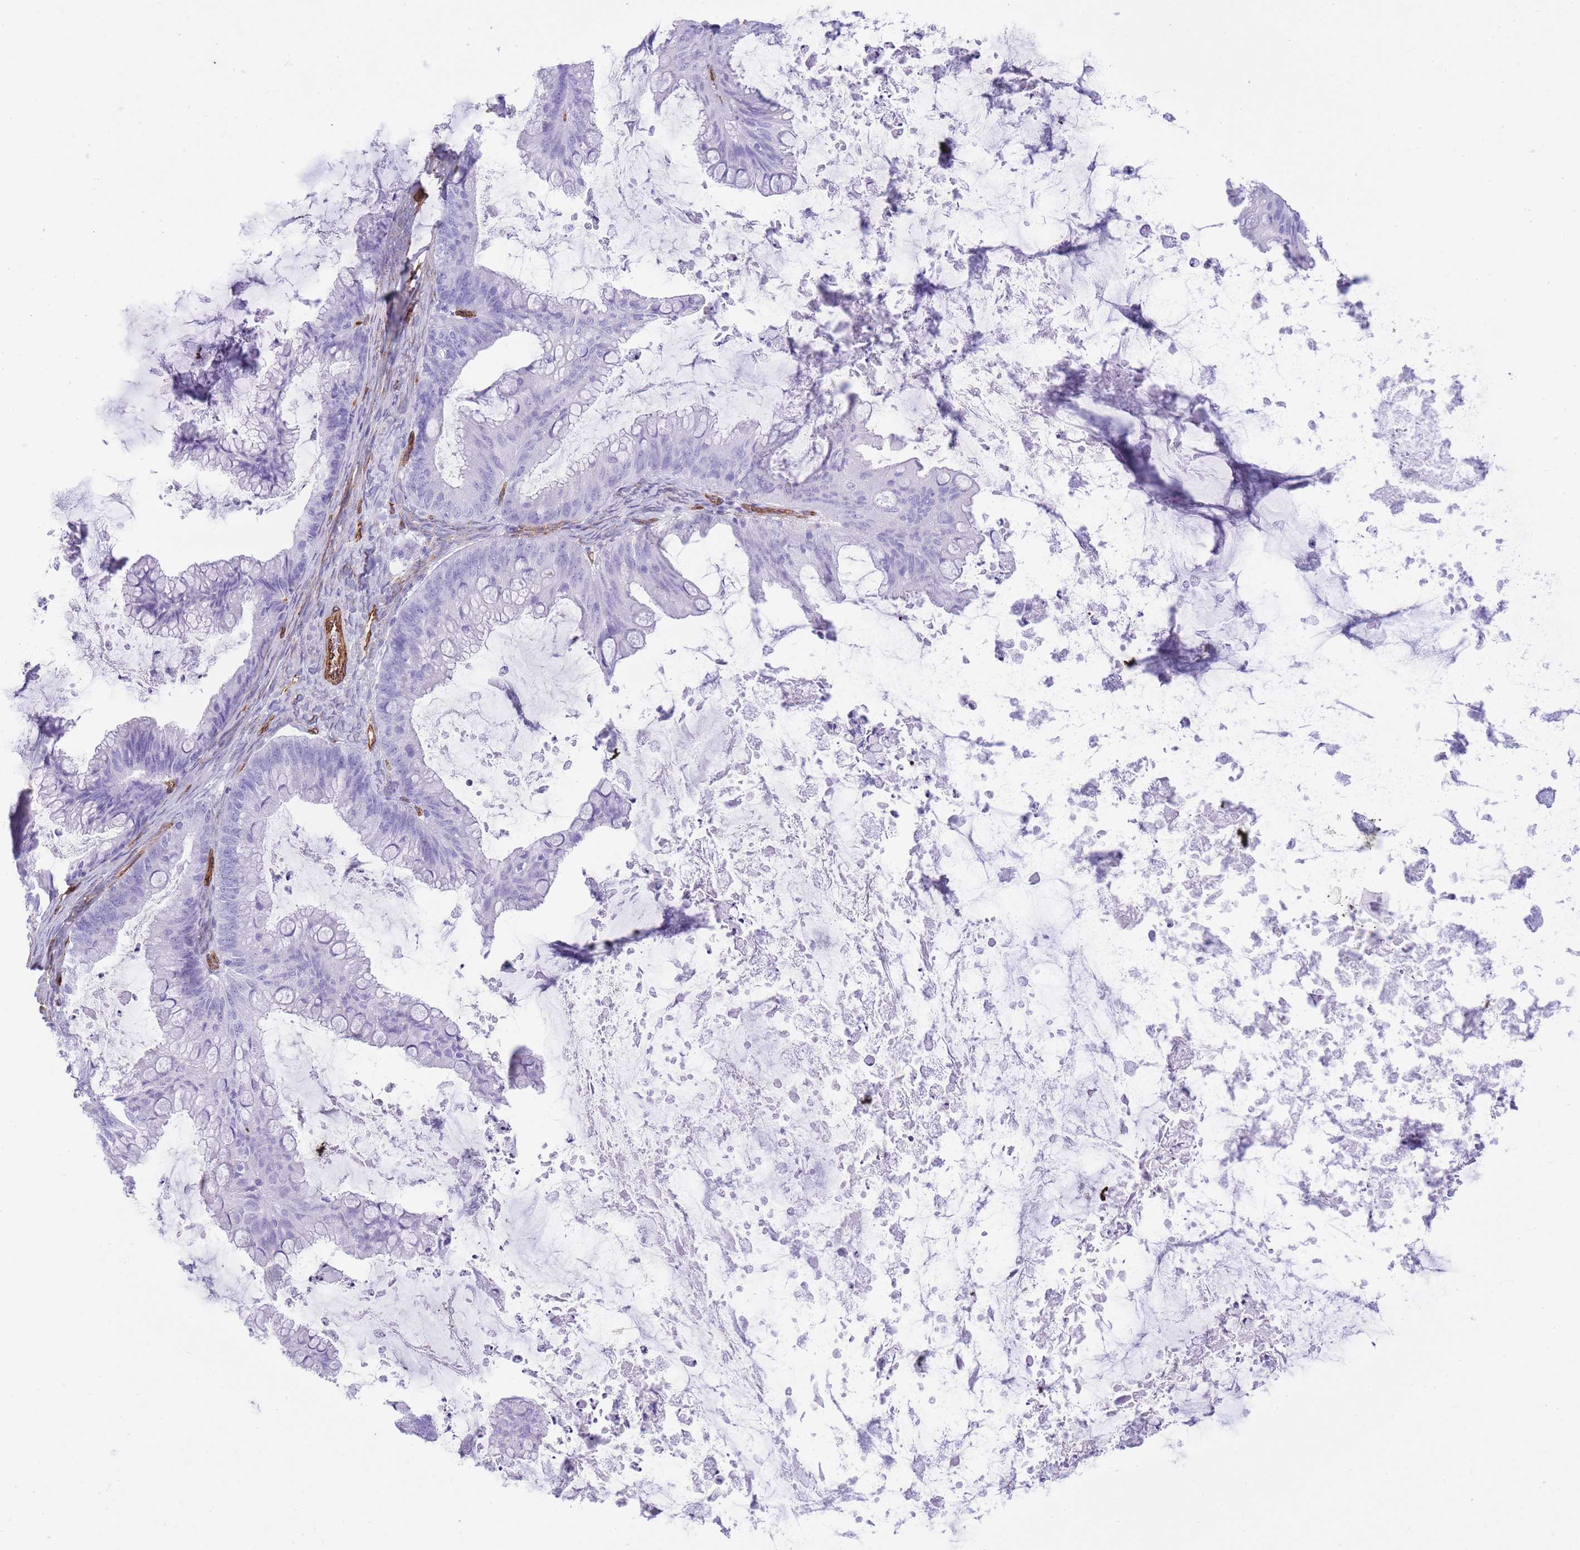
{"staining": {"intensity": "negative", "quantity": "none", "location": "none"}, "tissue": "ovarian cancer", "cell_type": "Tumor cells", "image_type": "cancer", "snomed": [{"axis": "morphology", "description": "Cystadenocarcinoma, mucinous, NOS"}, {"axis": "topography", "description": "Ovary"}], "caption": "This is an IHC micrograph of ovarian mucinous cystadenocarcinoma. There is no expression in tumor cells.", "gene": "CAVIN1", "patient": {"sex": "female", "age": 35}}